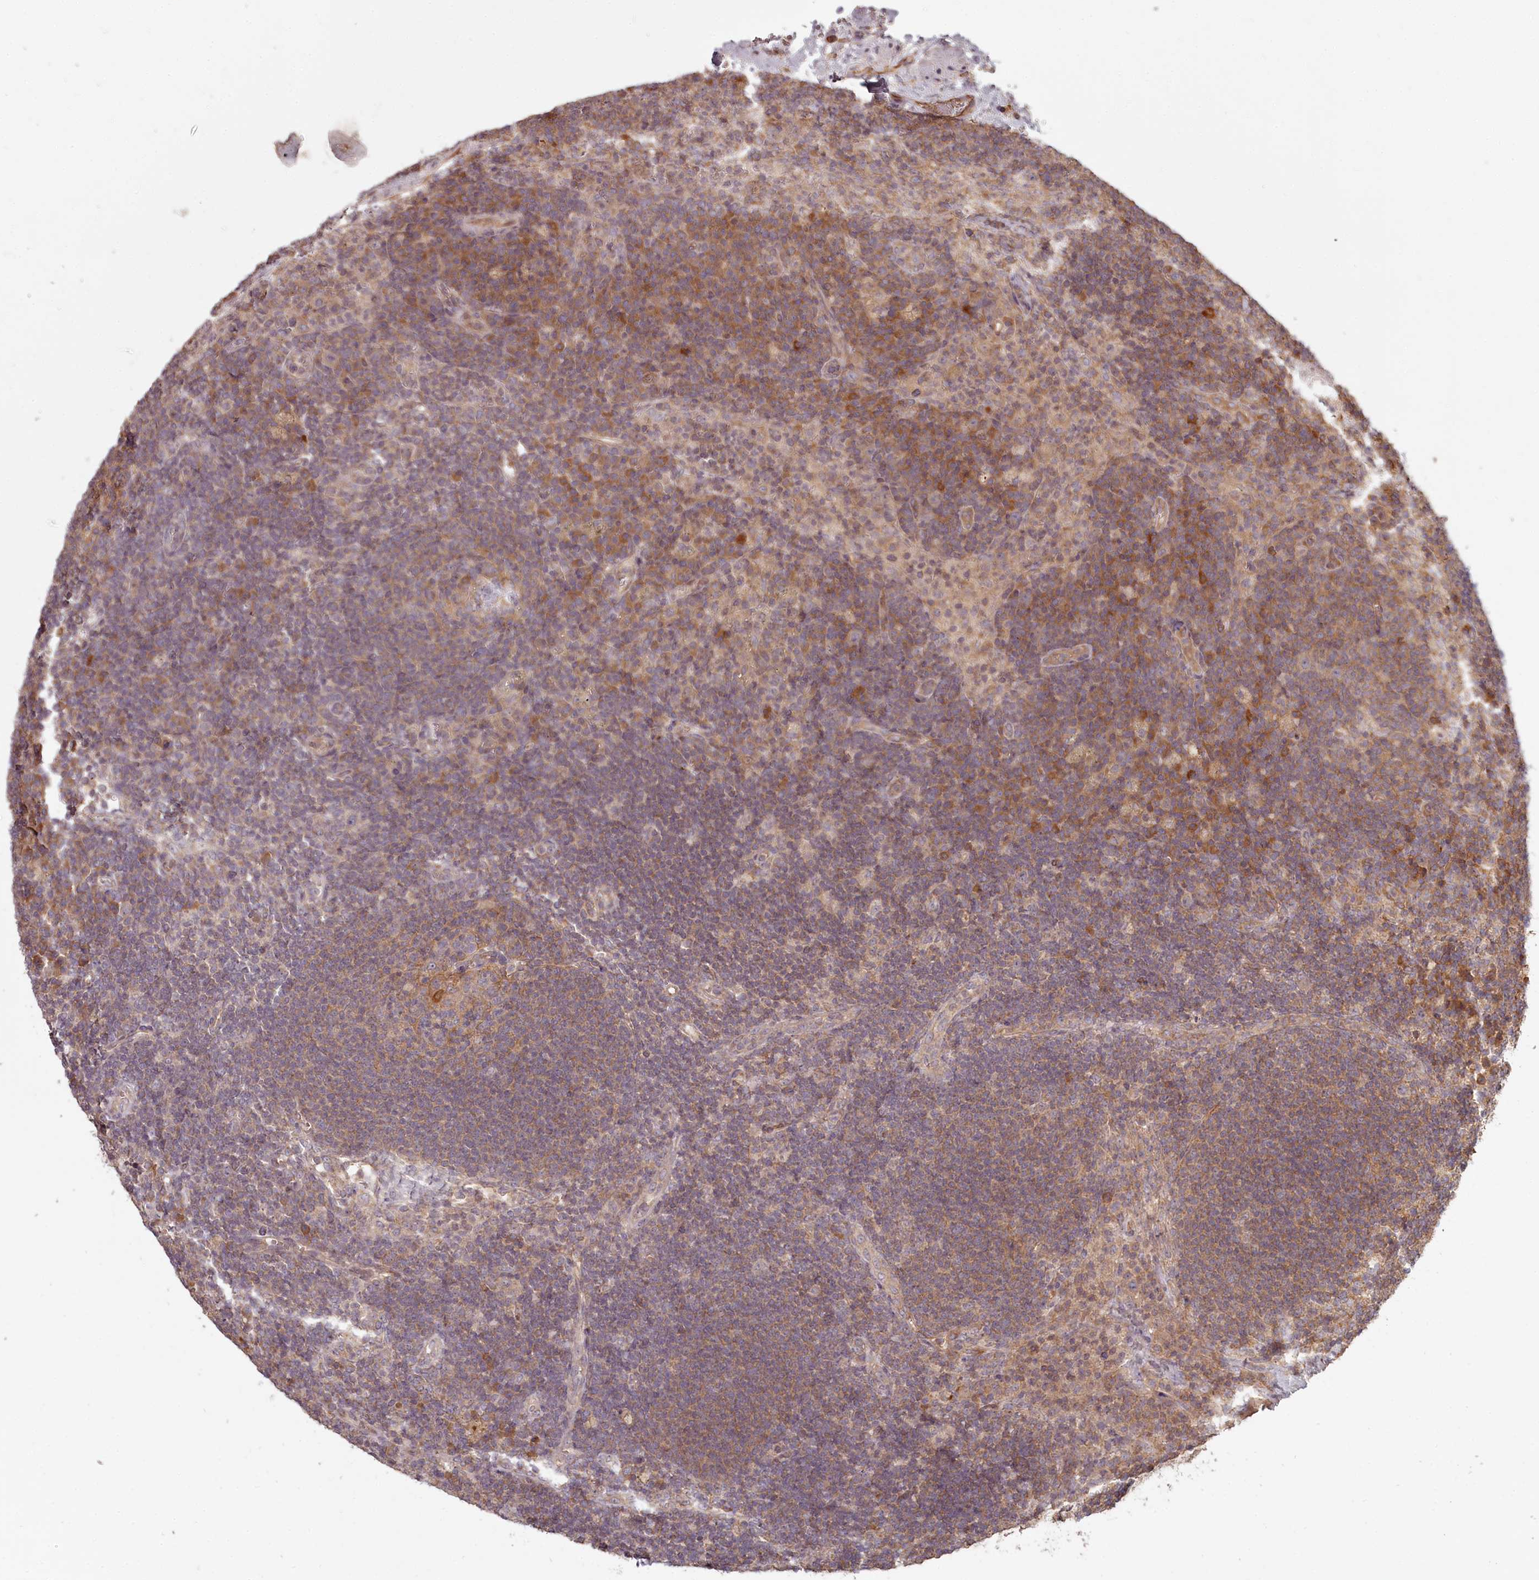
{"staining": {"intensity": "moderate", "quantity": "<25%", "location": "cytoplasmic/membranous"}, "tissue": "lymph node", "cell_type": "Germinal center cells", "image_type": "normal", "snomed": [{"axis": "morphology", "description": "Normal tissue, NOS"}, {"axis": "topography", "description": "Lymph node"}], "caption": "Germinal center cells demonstrate low levels of moderate cytoplasmic/membranous staining in approximately <25% of cells in unremarkable human lymph node. Using DAB (3,3'-diaminobenzidine) (brown) and hematoxylin (blue) stains, captured at high magnification using brightfield microscopy.", "gene": "TMIE", "patient": {"sex": "female", "age": 70}}